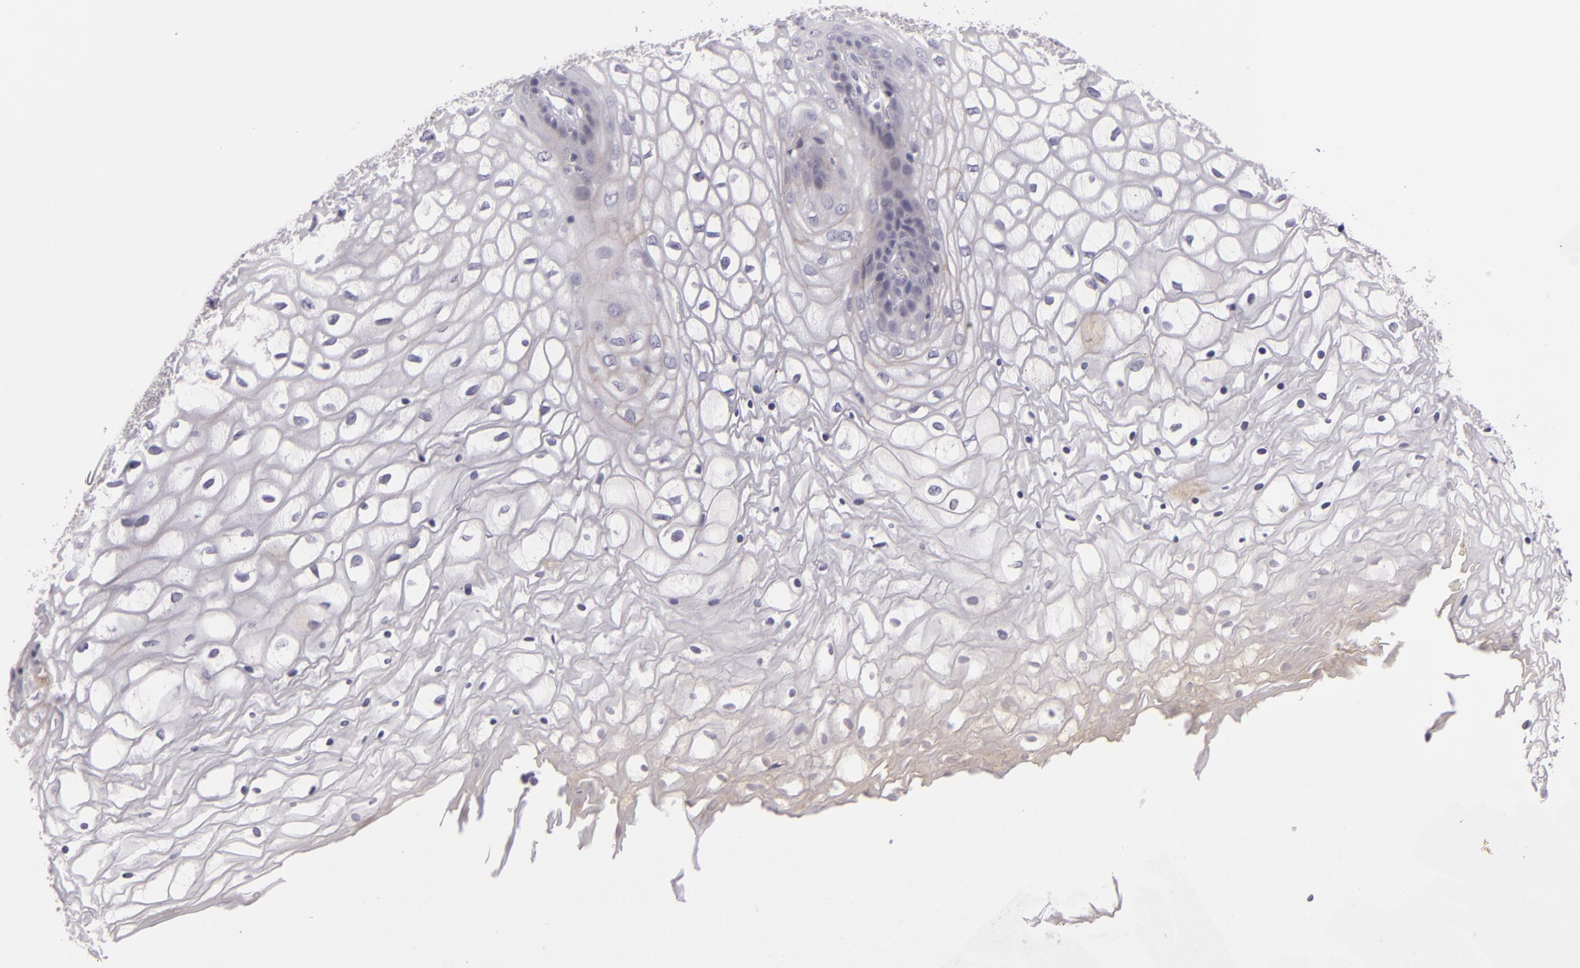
{"staining": {"intensity": "negative", "quantity": "none", "location": "none"}, "tissue": "vagina", "cell_type": "Squamous epithelial cells", "image_type": "normal", "snomed": [{"axis": "morphology", "description": "Normal tissue, NOS"}, {"axis": "topography", "description": "Vagina"}], "caption": "This photomicrograph is of benign vagina stained with immunohistochemistry to label a protein in brown with the nuclei are counter-stained blue. There is no expression in squamous epithelial cells.", "gene": "CTNNB1", "patient": {"sex": "female", "age": 34}}